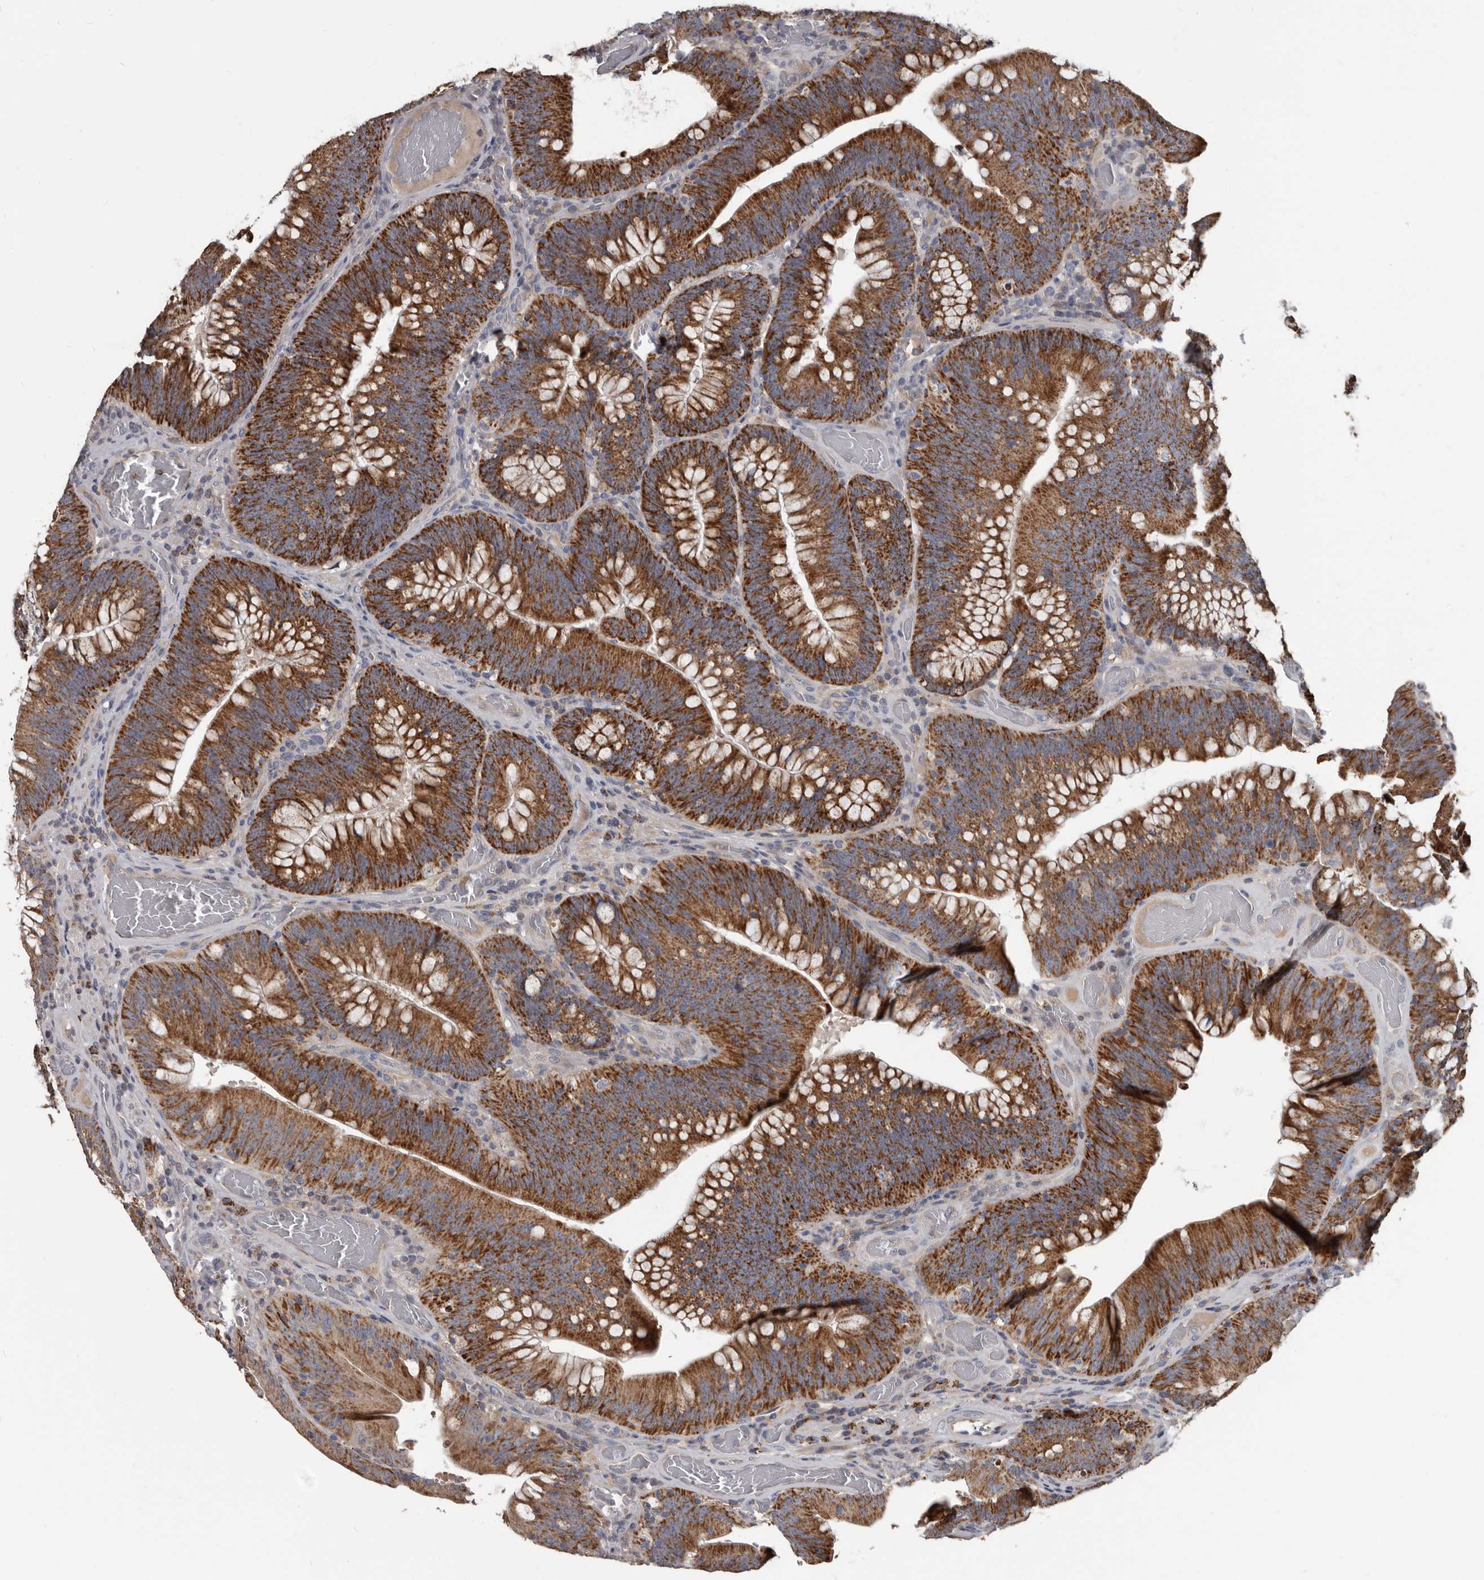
{"staining": {"intensity": "strong", "quantity": ">75%", "location": "cytoplasmic/membranous"}, "tissue": "colorectal cancer", "cell_type": "Tumor cells", "image_type": "cancer", "snomed": [{"axis": "morphology", "description": "Normal tissue, NOS"}, {"axis": "topography", "description": "Colon"}], "caption": "Colorectal cancer tissue exhibits strong cytoplasmic/membranous positivity in approximately >75% of tumor cells, visualized by immunohistochemistry.", "gene": "ALDH5A1", "patient": {"sex": "female", "age": 82}}